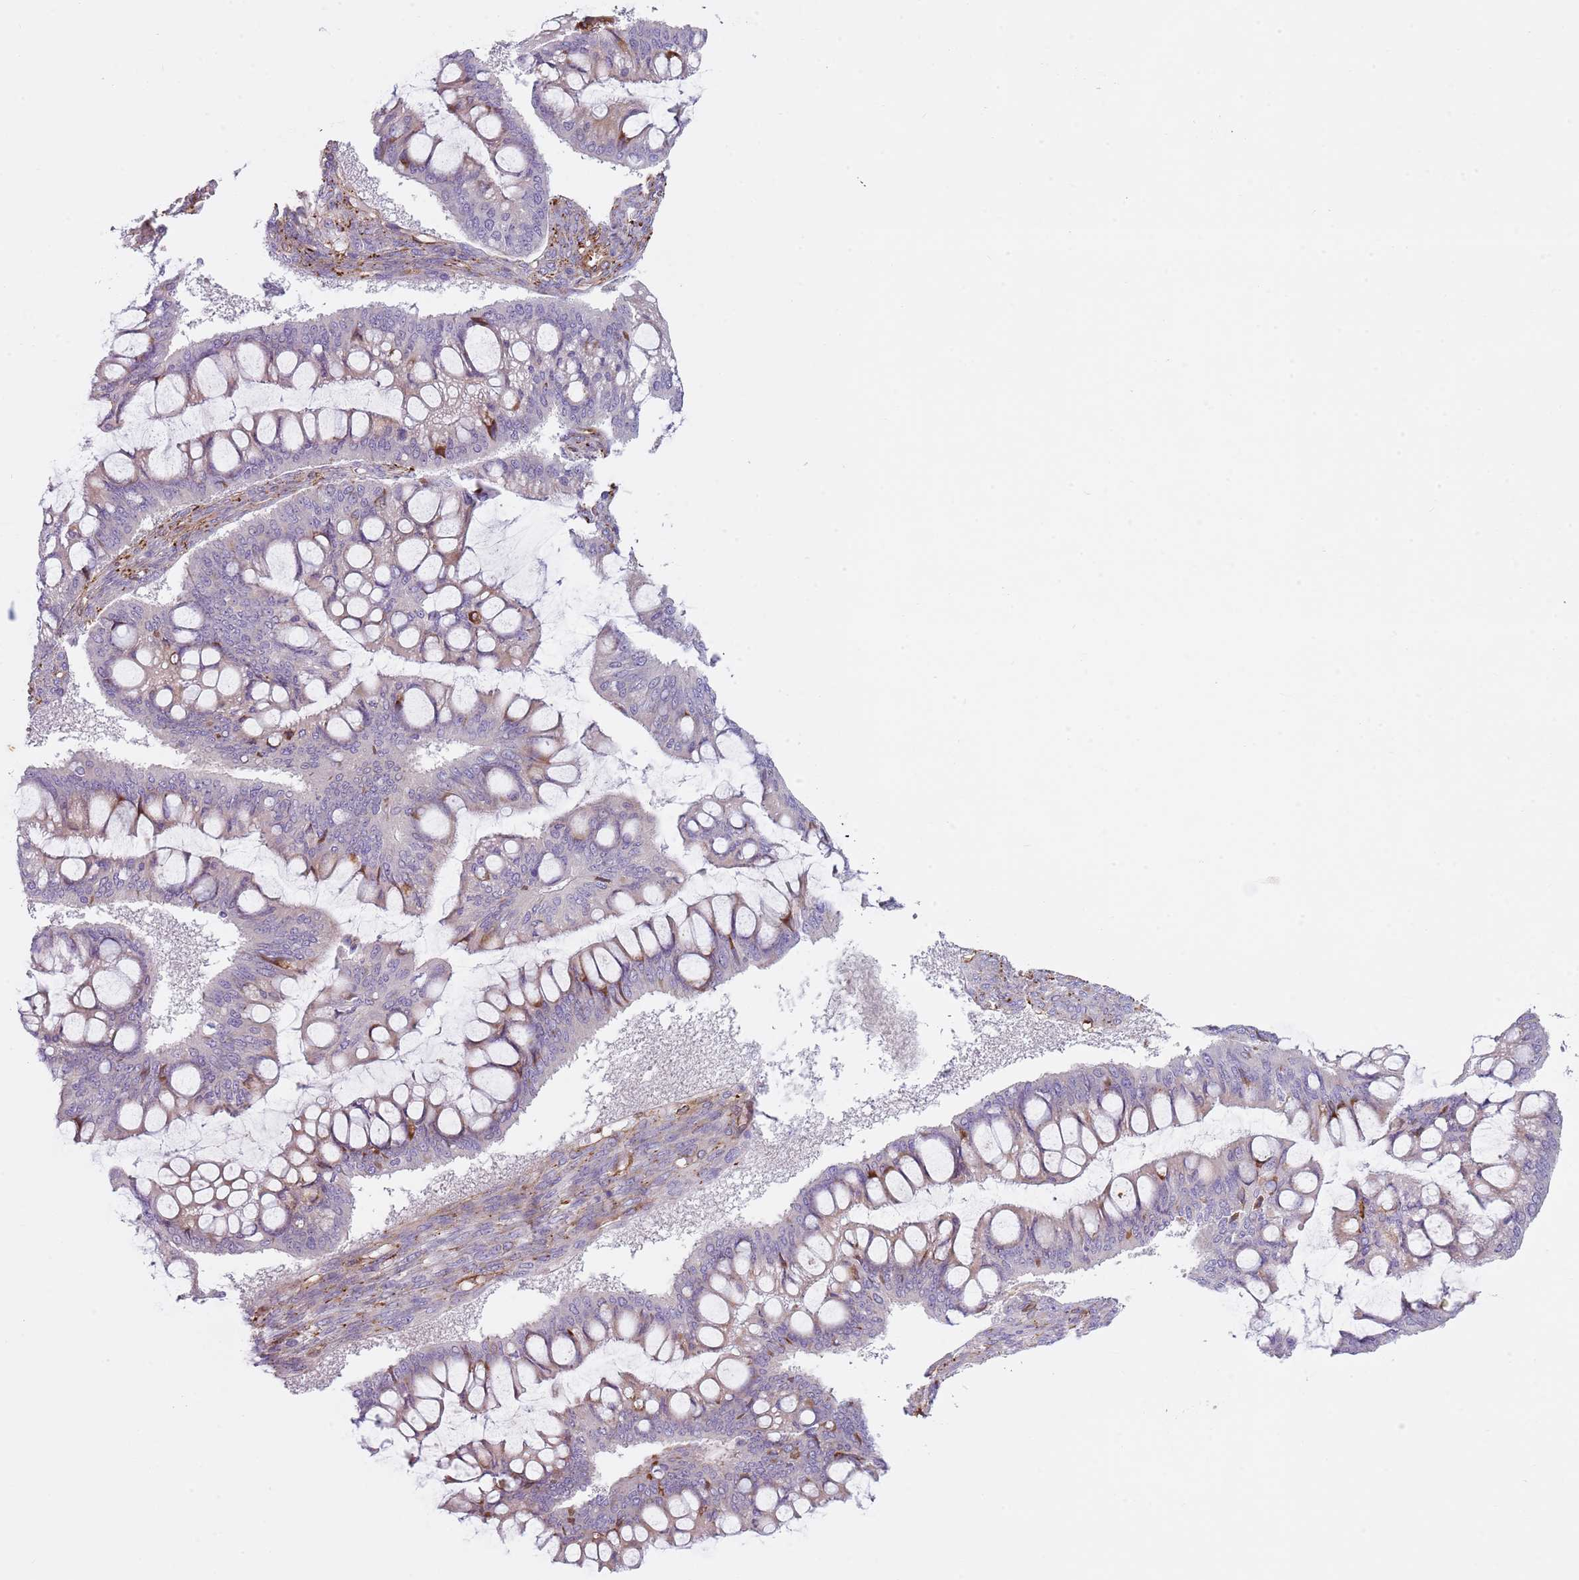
{"staining": {"intensity": "moderate", "quantity": "<25%", "location": "cytoplasmic/membranous"}, "tissue": "ovarian cancer", "cell_type": "Tumor cells", "image_type": "cancer", "snomed": [{"axis": "morphology", "description": "Cystadenocarcinoma, mucinous, NOS"}, {"axis": "topography", "description": "Ovary"}], "caption": "This is an image of immunohistochemistry (IHC) staining of ovarian mucinous cystadenocarcinoma, which shows moderate positivity in the cytoplasmic/membranous of tumor cells.", "gene": "GNAI3", "patient": {"sex": "female", "age": 73}}